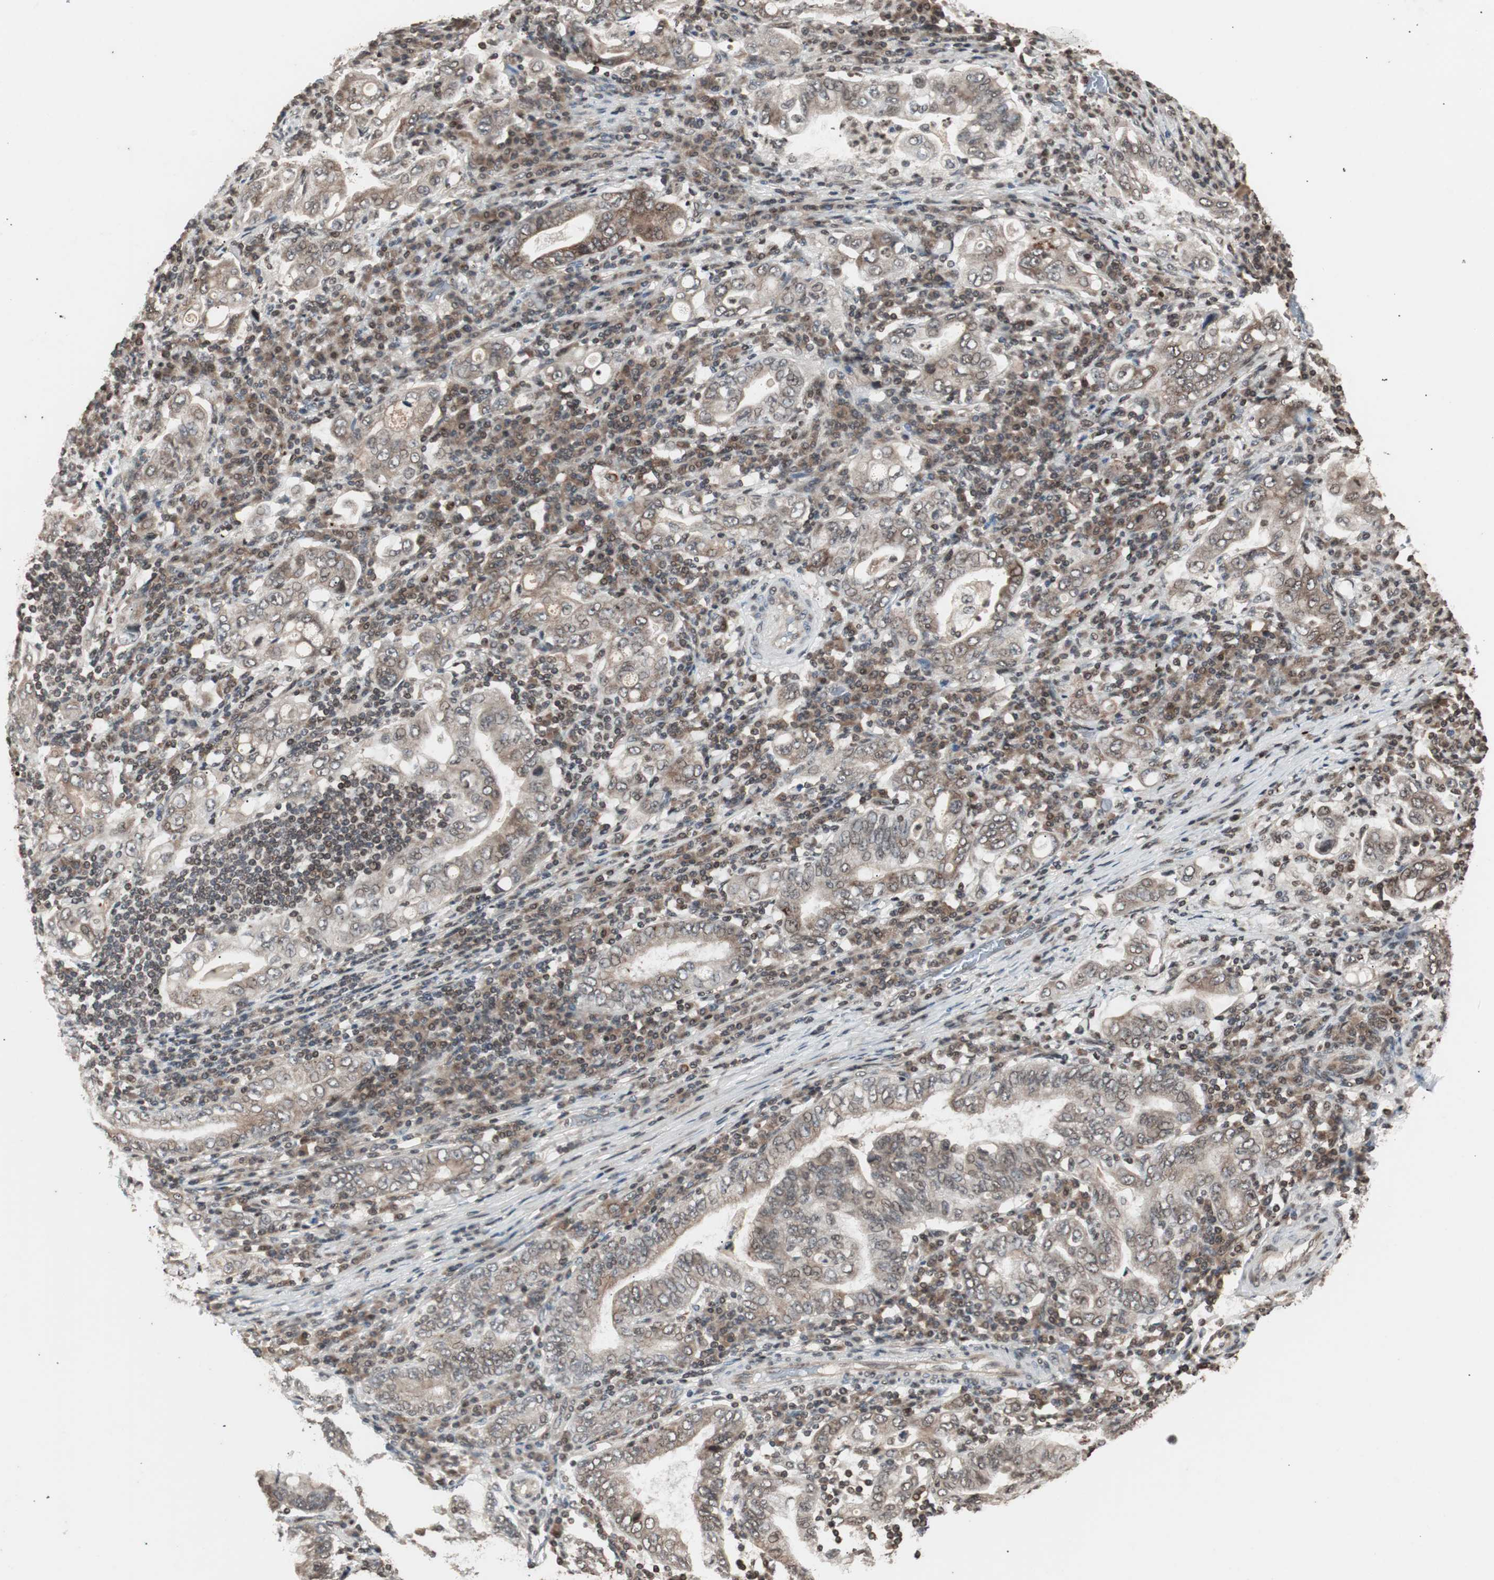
{"staining": {"intensity": "weak", "quantity": "25%-75%", "location": "cytoplasmic/membranous"}, "tissue": "stomach cancer", "cell_type": "Tumor cells", "image_type": "cancer", "snomed": [{"axis": "morphology", "description": "Normal tissue, NOS"}, {"axis": "morphology", "description": "Adenocarcinoma, NOS"}, {"axis": "topography", "description": "Esophagus"}, {"axis": "topography", "description": "Stomach, upper"}, {"axis": "topography", "description": "Peripheral nerve tissue"}], "caption": "Immunohistochemistry staining of adenocarcinoma (stomach), which shows low levels of weak cytoplasmic/membranous positivity in approximately 25%-75% of tumor cells indicating weak cytoplasmic/membranous protein expression. The staining was performed using DAB (3,3'-diaminobenzidine) (brown) for protein detection and nuclei were counterstained in hematoxylin (blue).", "gene": "ZFC3H1", "patient": {"sex": "male", "age": 62}}